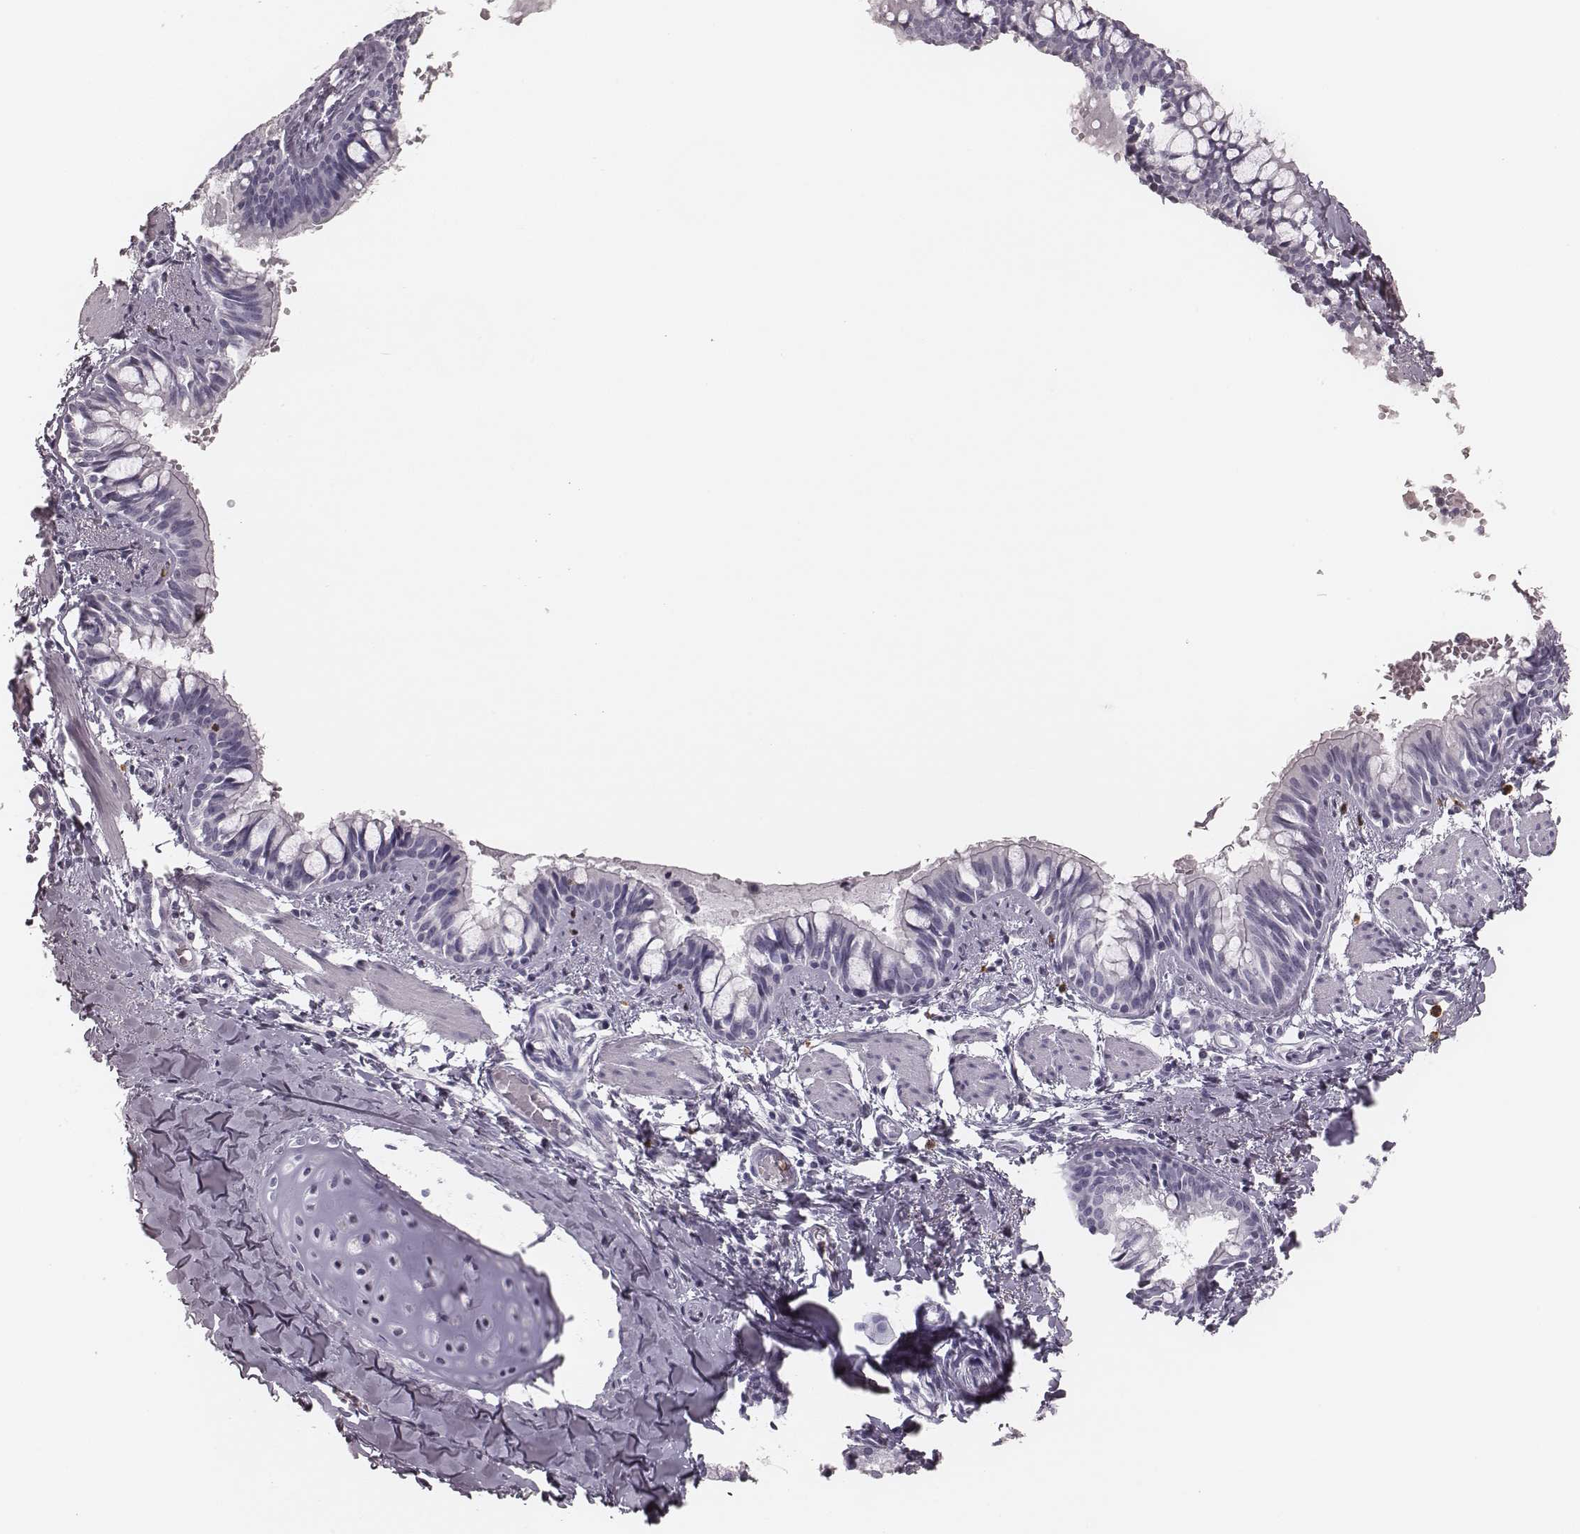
{"staining": {"intensity": "negative", "quantity": "none", "location": "none"}, "tissue": "bronchus", "cell_type": "Respiratory epithelial cells", "image_type": "normal", "snomed": [{"axis": "morphology", "description": "Normal tissue, NOS"}, {"axis": "topography", "description": "Bronchus"}], "caption": "IHC of unremarkable bronchus reveals no positivity in respiratory epithelial cells.", "gene": "ELANE", "patient": {"sex": "male", "age": 1}}